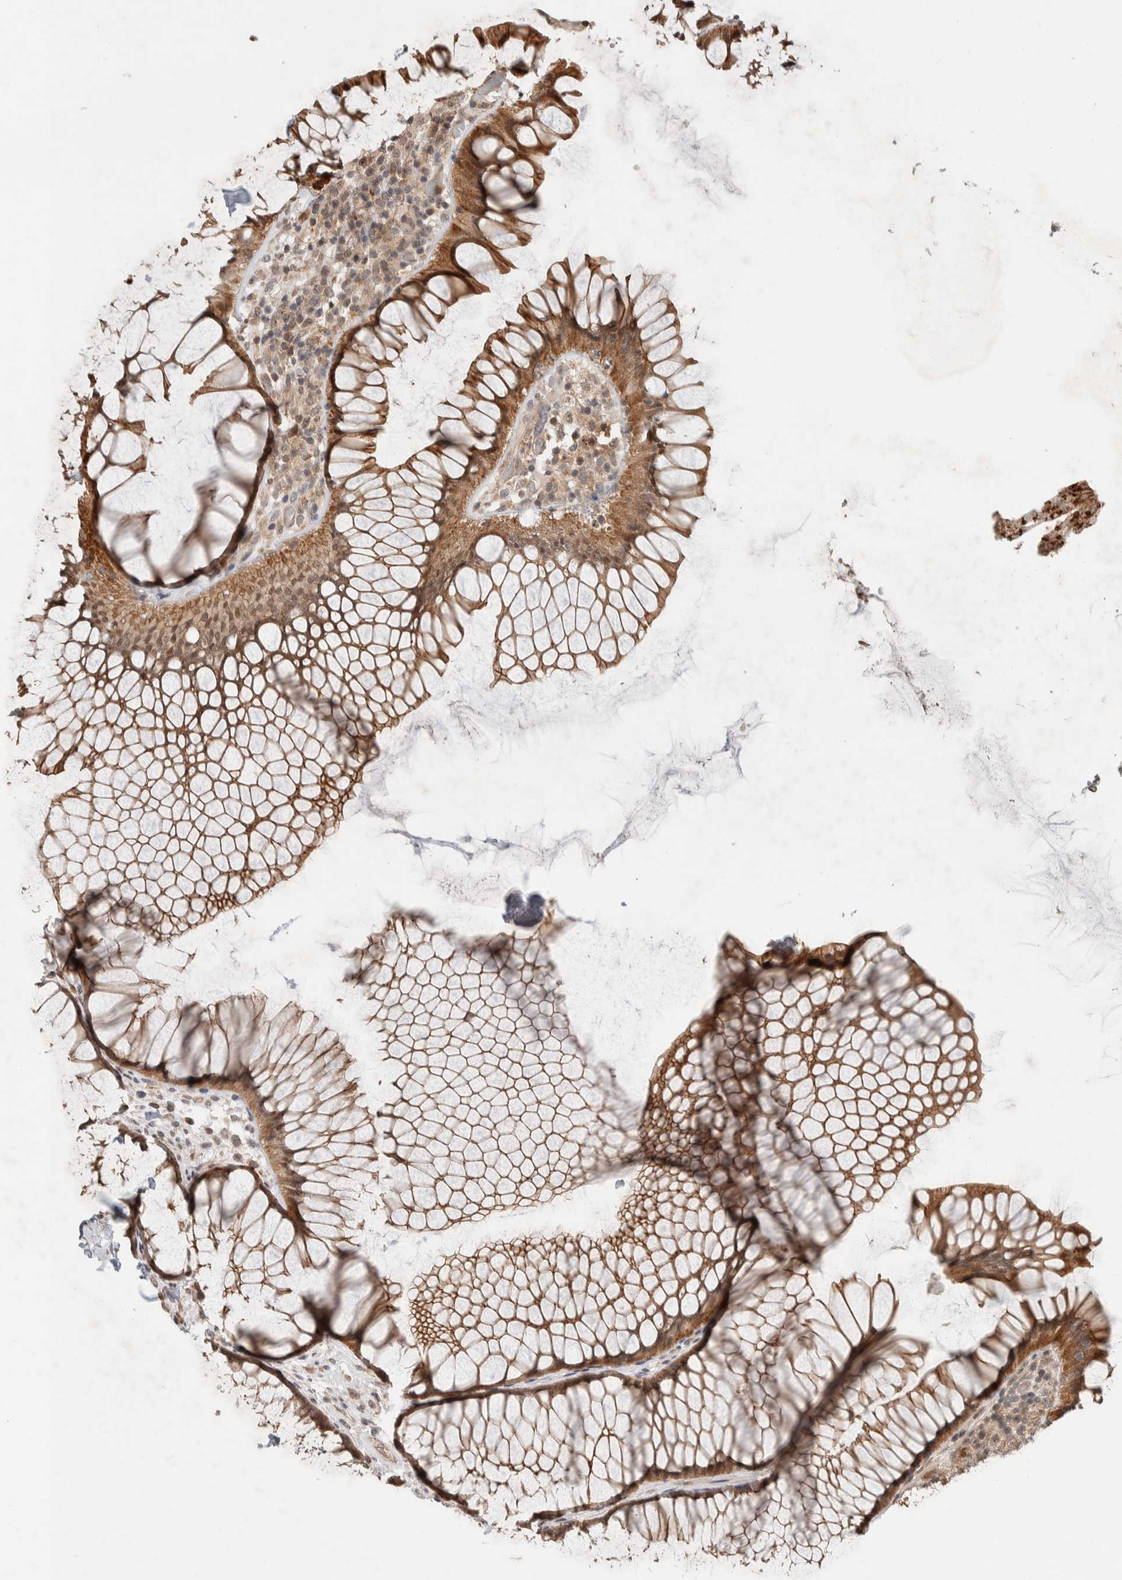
{"staining": {"intensity": "moderate", "quantity": ">75%", "location": "cytoplasmic/membranous"}, "tissue": "rectum", "cell_type": "Glandular cells", "image_type": "normal", "snomed": [{"axis": "morphology", "description": "Normal tissue, NOS"}, {"axis": "topography", "description": "Rectum"}], "caption": "Brown immunohistochemical staining in benign rectum demonstrates moderate cytoplasmic/membranous positivity in approximately >75% of glandular cells.", "gene": "DEPTOR", "patient": {"sex": "male", "age": 51}}